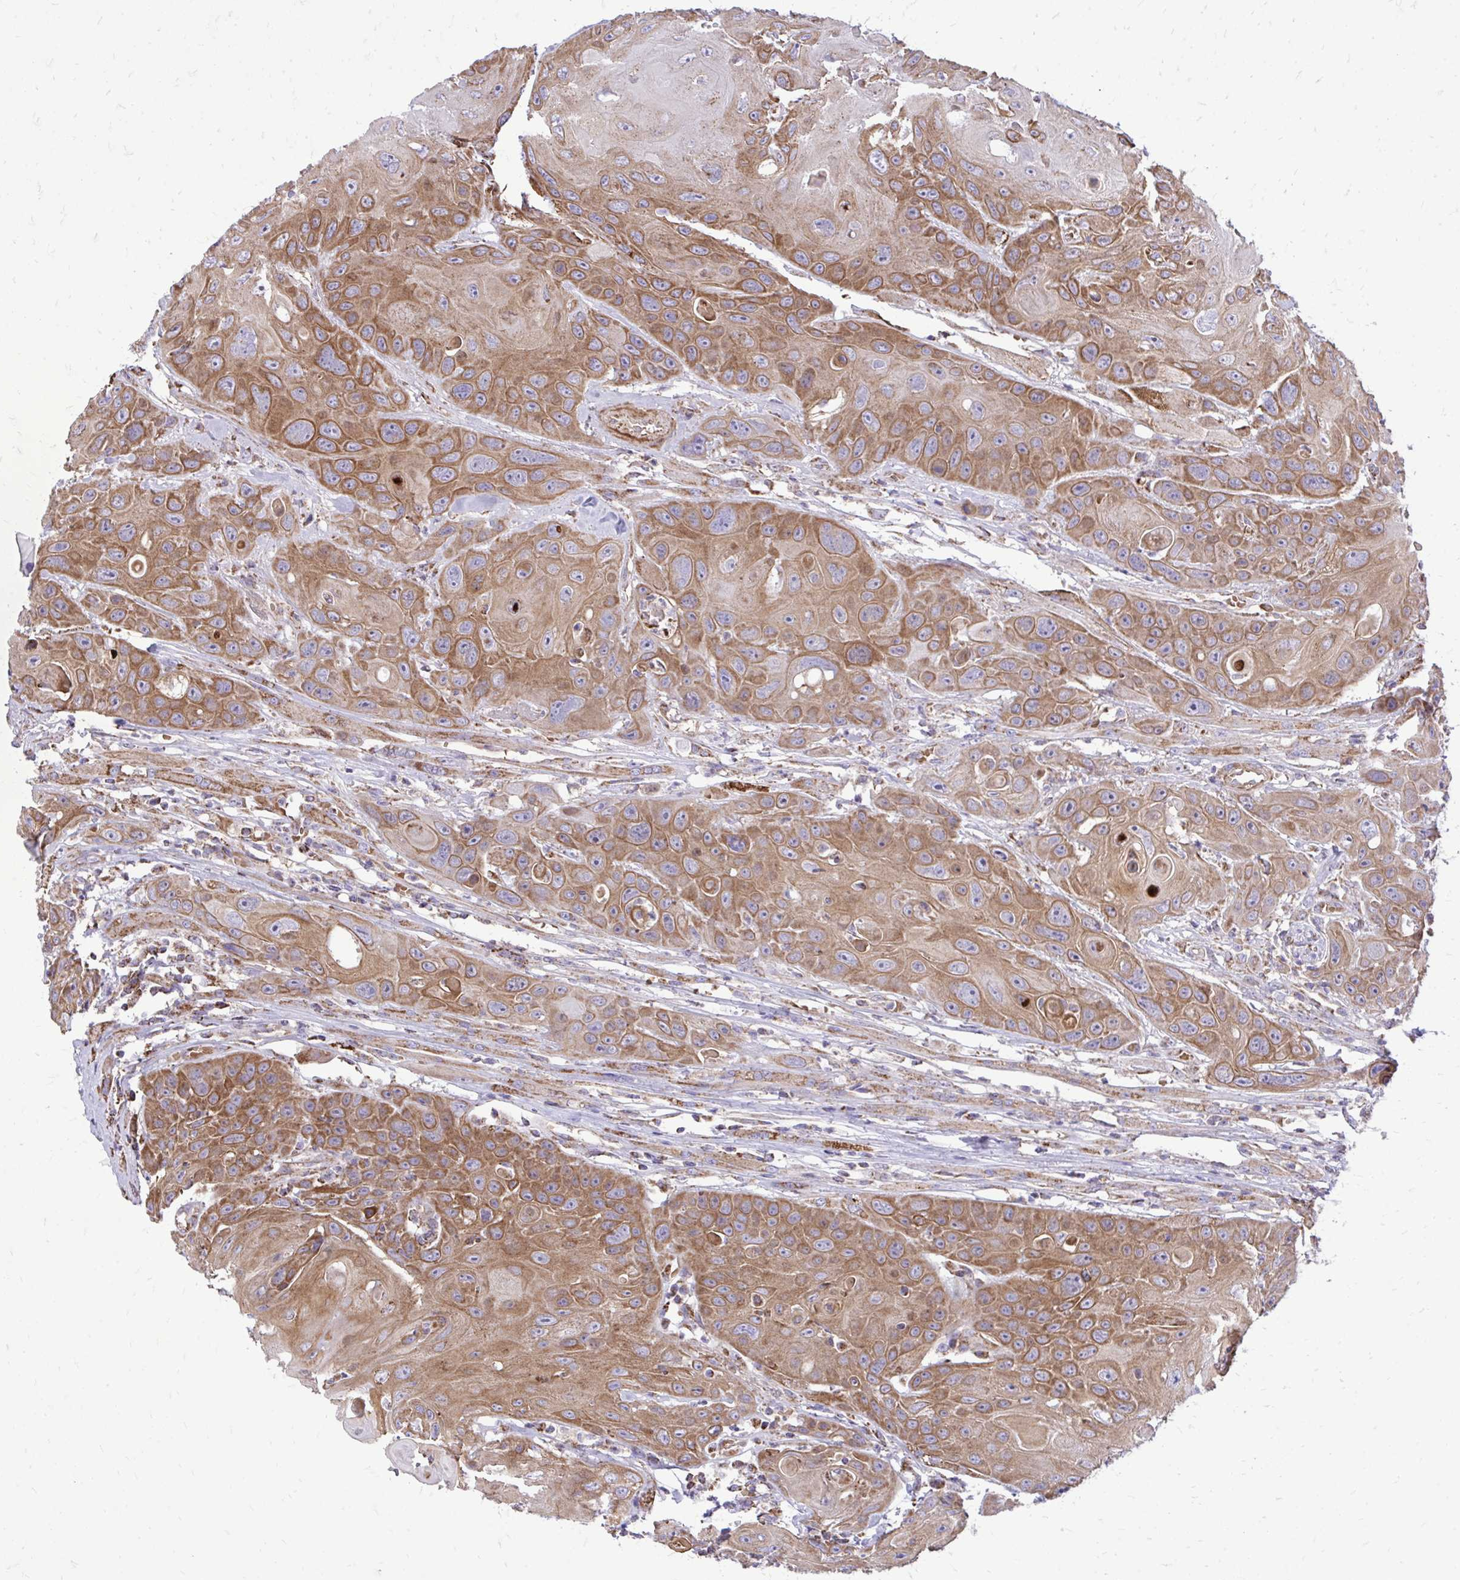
{"staining": {"intensity": "moderate", "quantity": ">75%", "location": "cytoplasmic/membranous"}, "tissue": "head and neck cancer", "cell_type": "Tumor cells", "image_type": "cancer", "snomed": [{"axis": "morphology", "description": "Squamous cell carcinoma, NOS"}, {"axis": "topography", "description": "Head-Neck"}], "caption": "Human head and neck cancer (squamous cell carcinoma) stained with a protein marker shows moderate staining in tumor cells.", "gene": "UBE2C", "patient": {"sex": "female", "age": 59}}